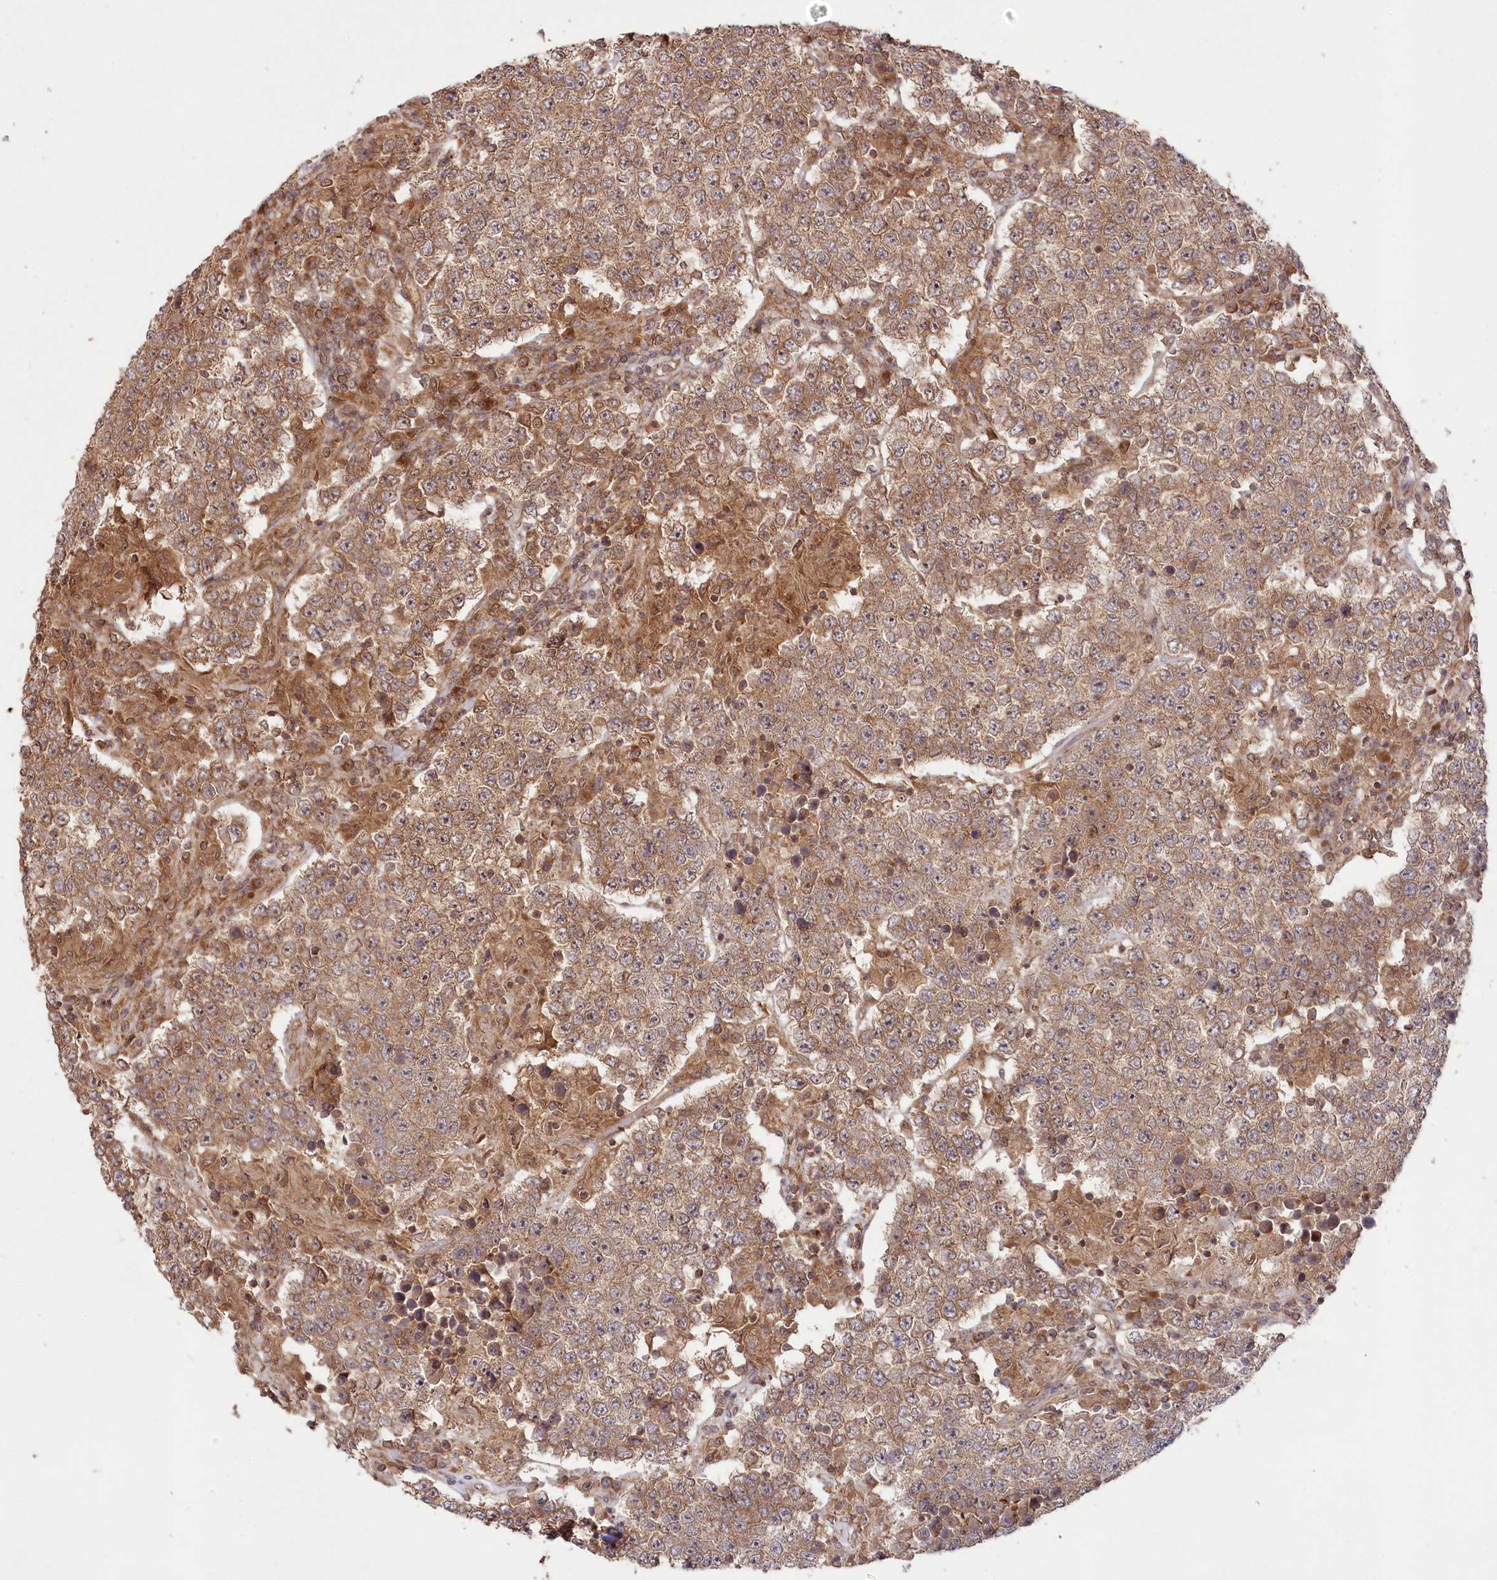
{"staining": {"intensity": "moderate", "quantity": ">75%", "location": "cytoplasmic/membranous"}, "tissue": "testis cancer", "cell_type": "Tumor cells", "image_type": "cancer", "snomed": [{"axis": "morphology", "description": "Normal tissue, NOS"}, {"axis": "morphology", "description": "Urothelial carcinoma, High grade"}, {"axis": "morphology", "description": "Seminoma, NOS"}, {"axis": "morphology", "description": "Carcinoma, Embryonal, NOS"}, {"axis": "topography", "description": "Urinary bladder"}, {"axis": "topography", "description": "Testis"}], "caption": "Seminoma (testis) was stained to show a protein in brown. There is medium levels of moderate cytoplasmic/membranous positivity in about >75% of tumor cells.", "gene": "TBCA", "patient": {"sex": "male", "age": 41}}